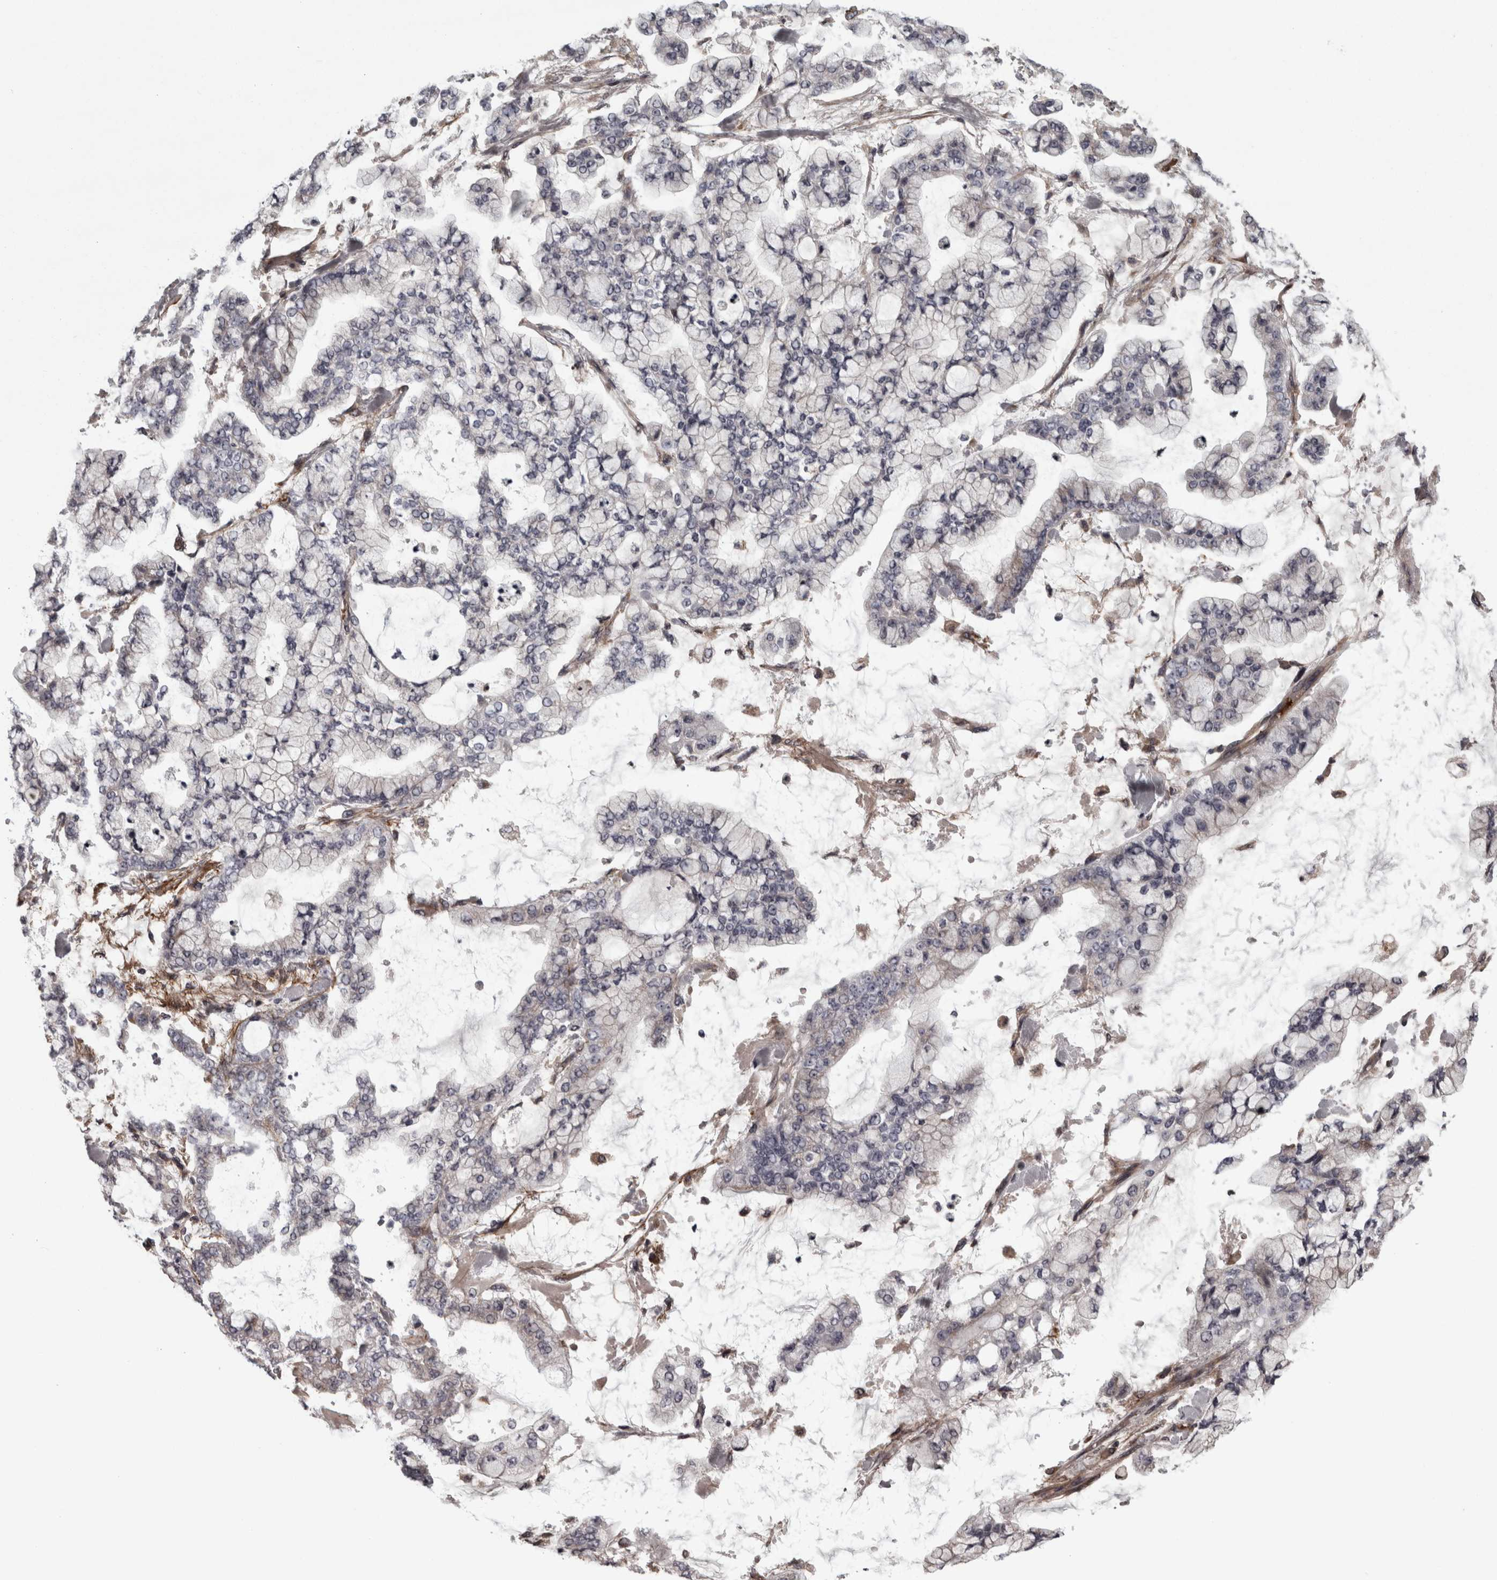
{"staining": {"intensity": "negative", "quantity": "none", "location": "none"}, "tissue": "stomach cancer", "cell_type": "Tumor cells", "image_type": "cancer", "snomed": [{"axis": "morphology", "description": "Normal tissue, NOS"}, {"axis": "morphology", "description": "Adenocarcinoma, NOS"}, {"axis": "topography", "description": "Stomach, upper"}, {"axis": "topography", "description": "Stomach"}], "caption": "The histopathology image displays no staining of tumor cells in adenocarcinoma (stomach).", "gene": "RSU1", "patient": {"sex": "male", "age": 76}}